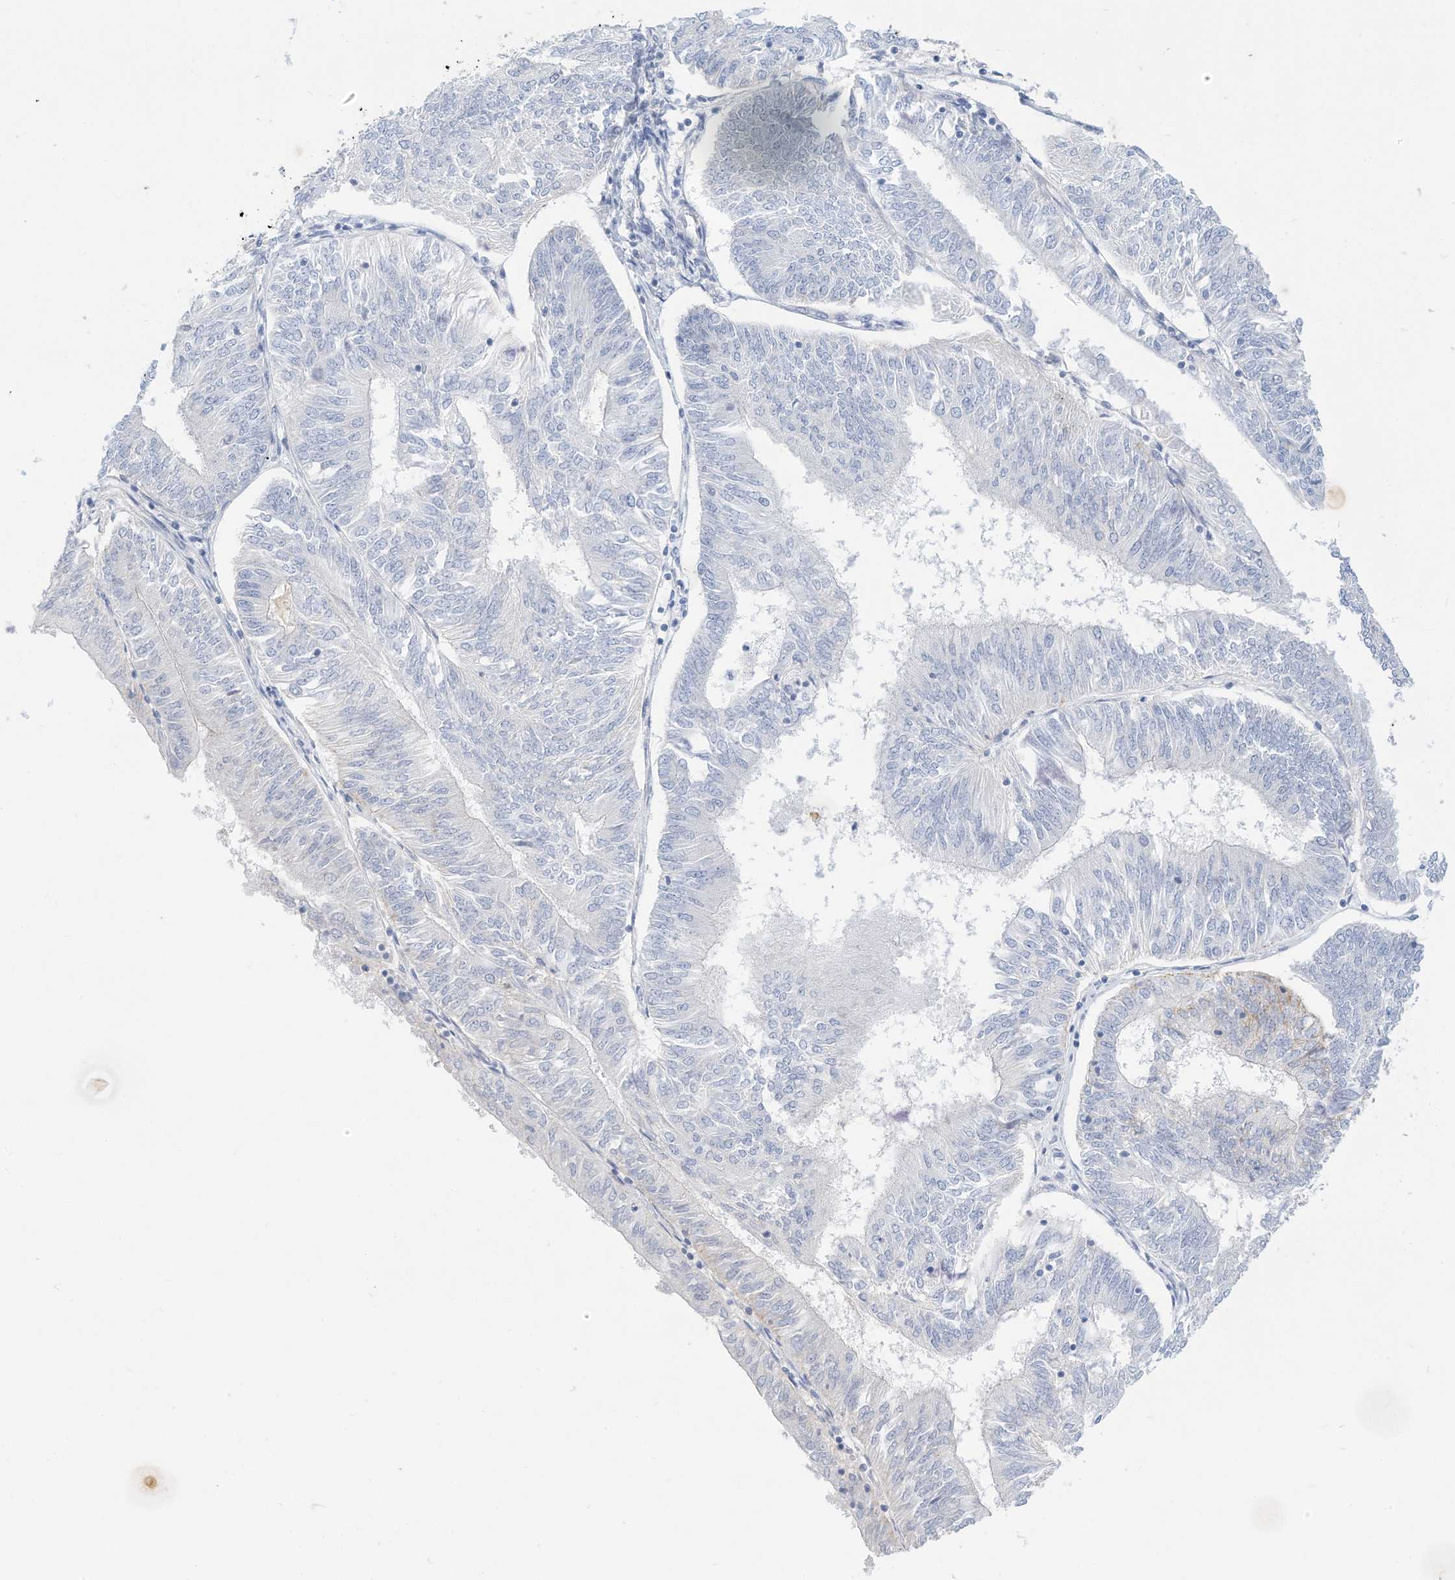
{"staining": {"intensity": "negative", "quantity": "none", "location": "none"}, "tissue": "endometrial cancer", "cell_type": "Tumor cells", "image_type": "cancer", "snomed": [{"axis": "morphology", "description": "Adenocarcinoma, NOS"}, {"axis": "topography", "description": "Endometrium"}], "caption": "Immunohistochemical staining of human endometrial adenocarcinoma demonstrates no significant positivity in tumor cells.", "gene": "SPOCD1", "patient": {"sex": "female", "age": 58}}